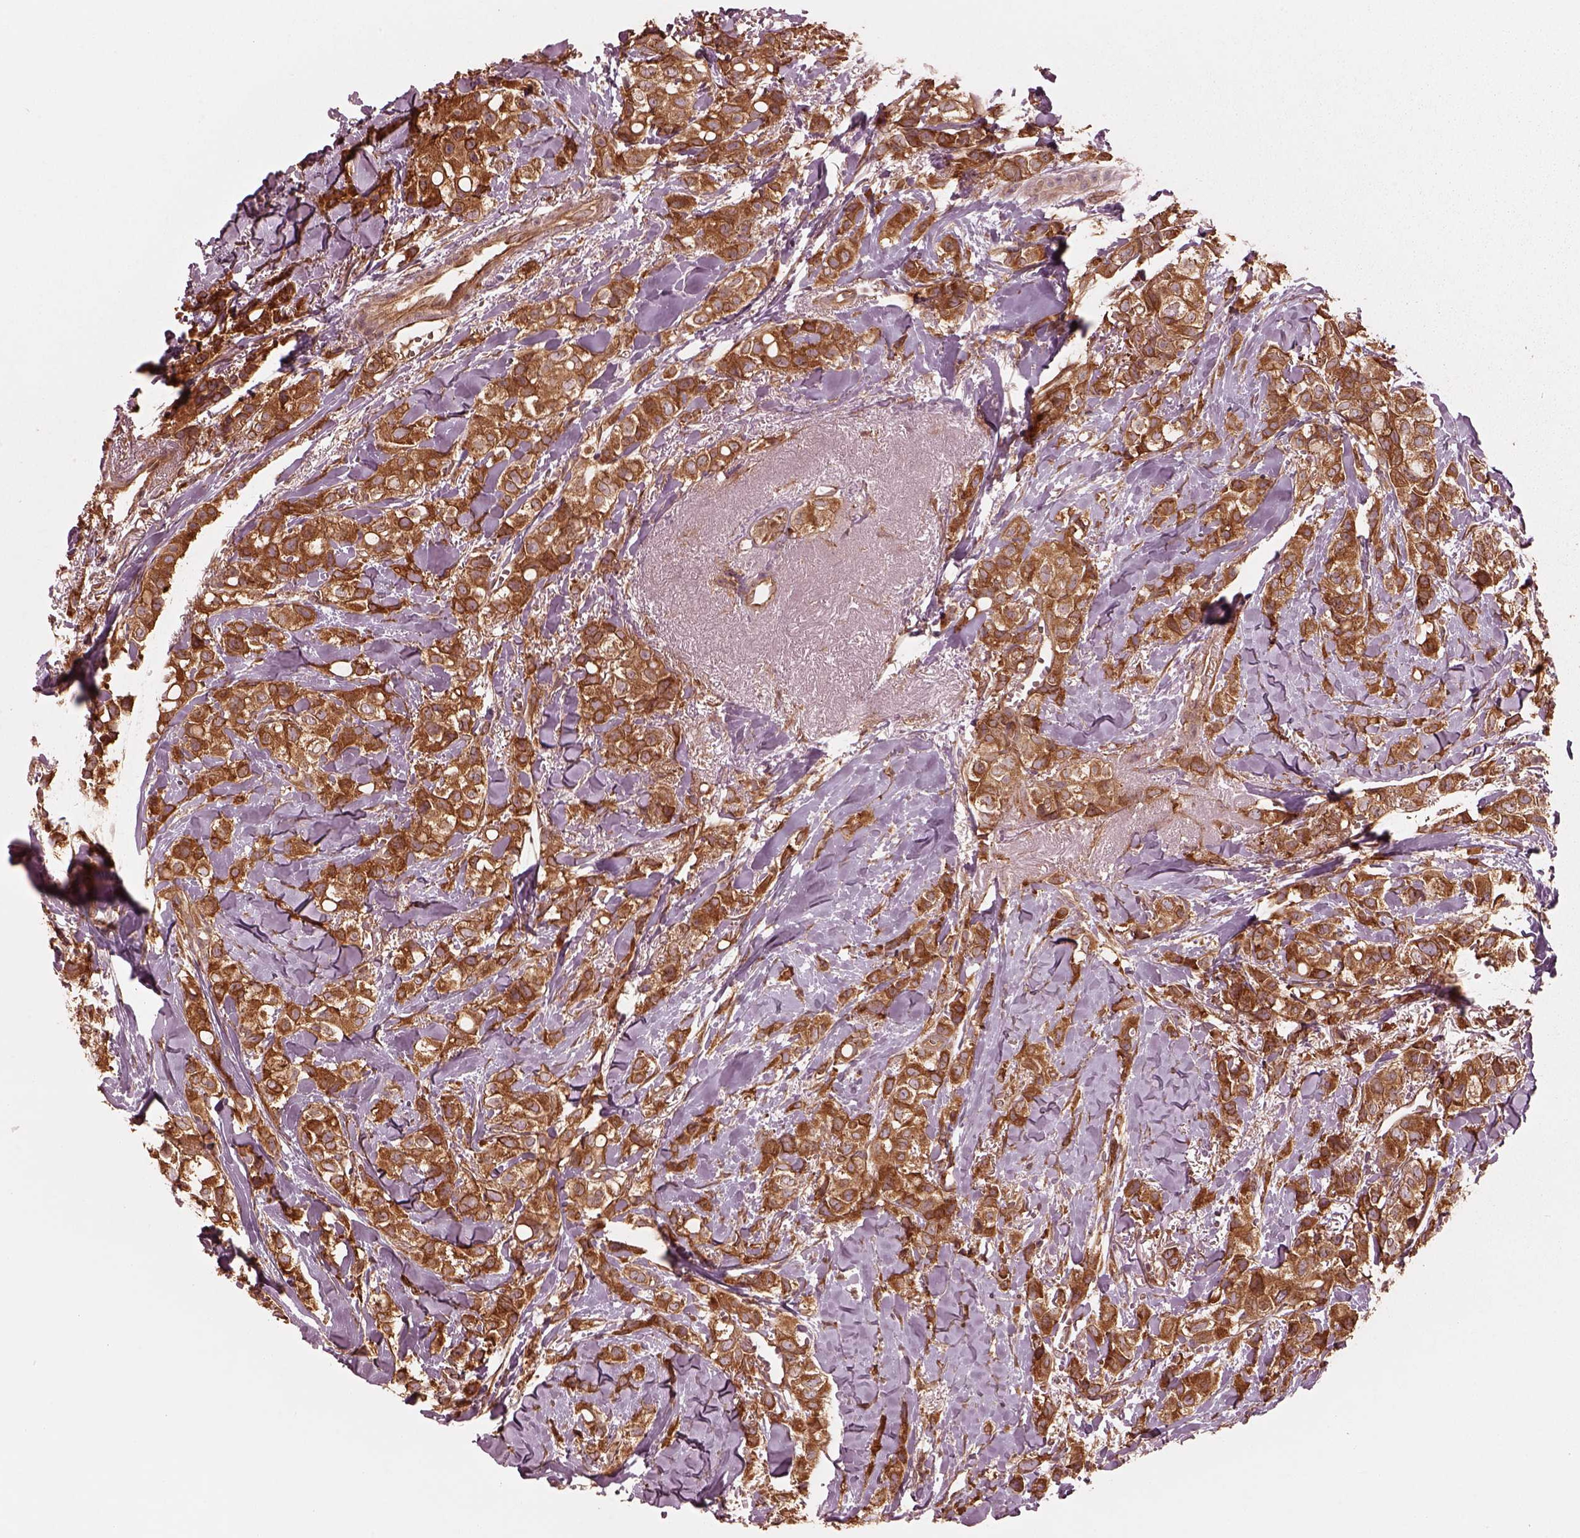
{"staining": {"intensity": "strong", "quantity": ">75%", "location": "cytoplasmic/membranous"}, "tissue": "breast cancer", "cell_type": "Tumor cells", "image_type": "cancer", "snomed": [{"axis": "morphology", "description": "Duct carcinoma"}, {"axis": "topography", "description": "Breast"}], "caption": "Strong cytoplasmic/membranous positivity is appreciated in about >75% of tumor cells in invasive ductal carcinoma (breast).", "gene": "PIK3R2", "patient": {"sex": "female", "age": 85}}